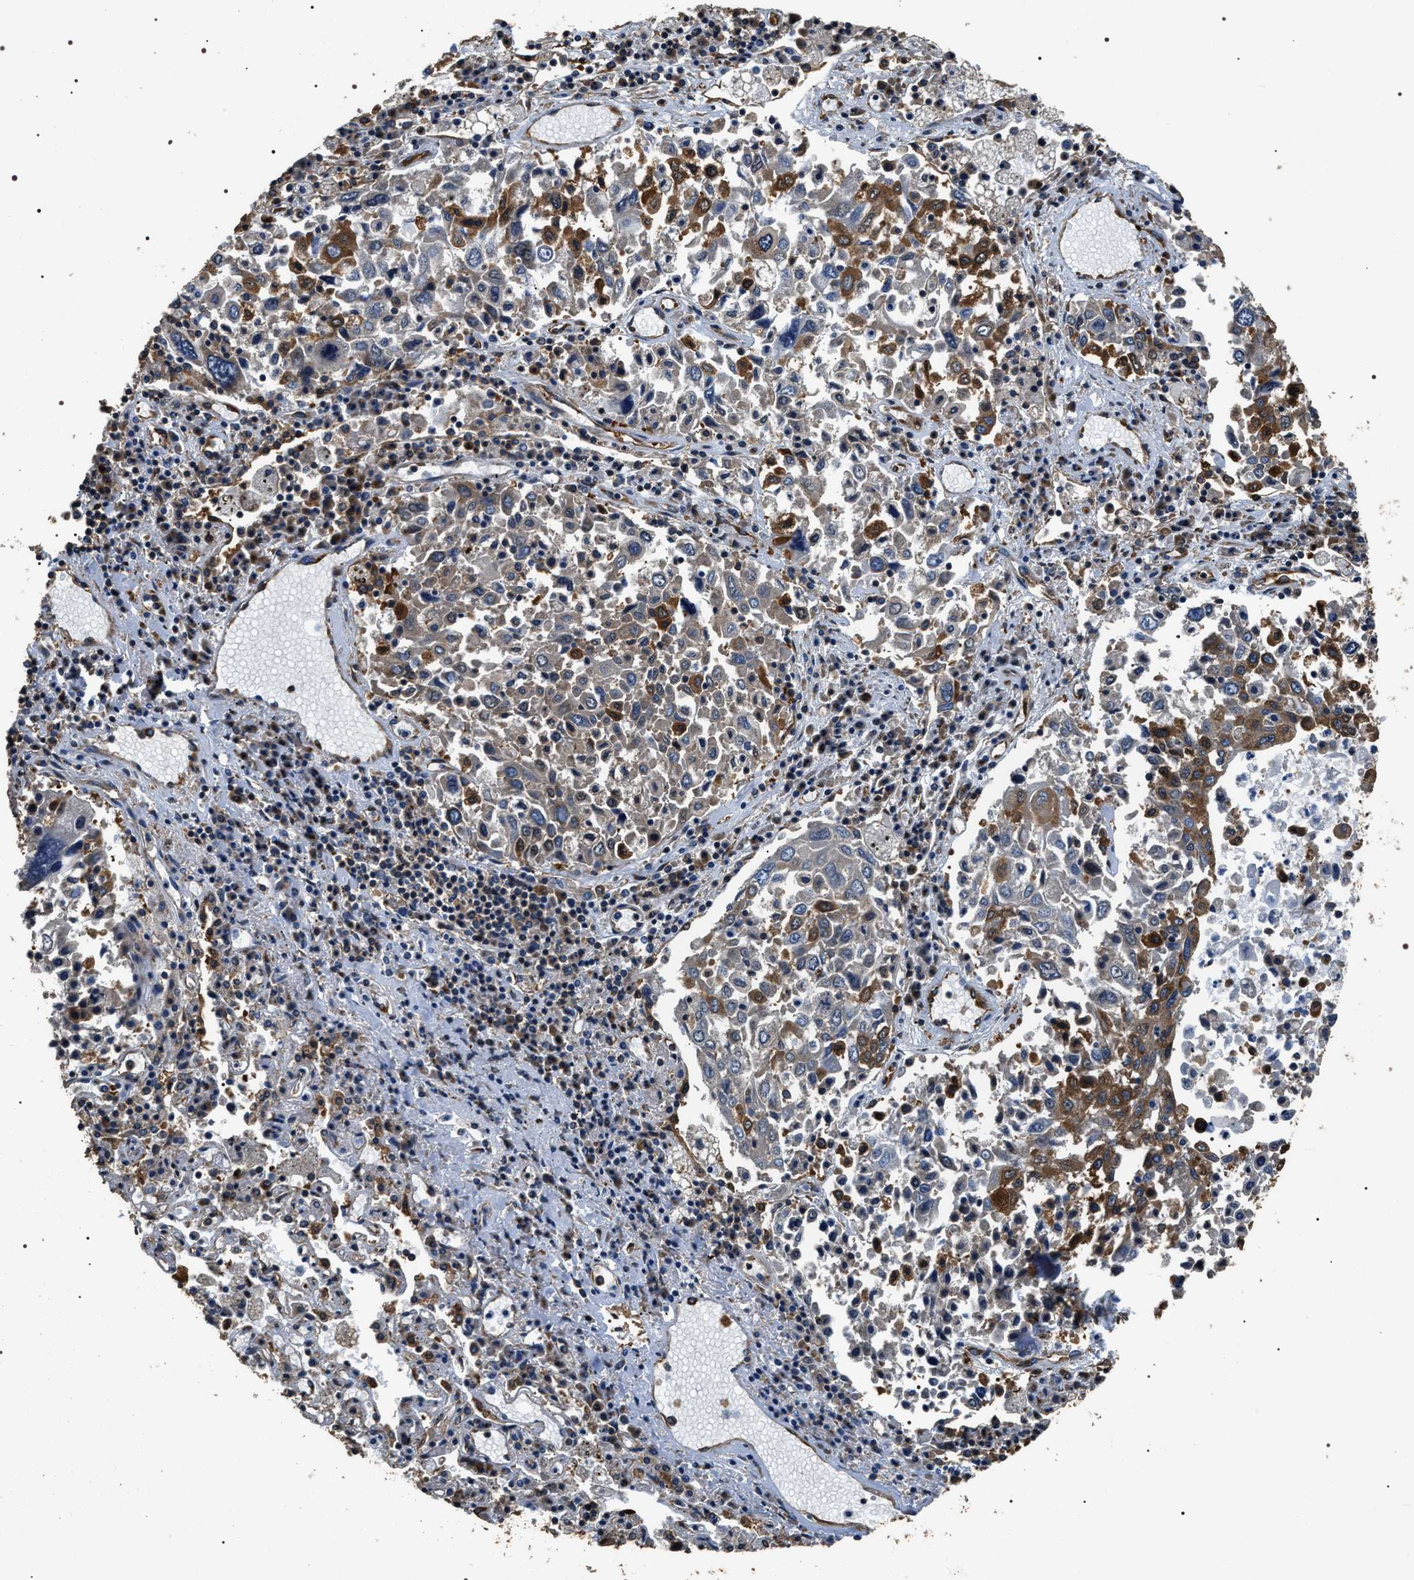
{"staining": {"intensity": "weak", "quantity": "25%-75%", "location": "cytoplasmic/membranous"}, "tissue": "lung cancer", "cell_type": "Tumor cells", "image_type": "cancer", "snomed": [{"axis": "morphology", "description": "Squamous cell carcinoma, NOS"}, {"axis": "topography", "description": "Lung"}], "caption": "Brown immunohistochemical staining in human squamous cell carcinoma (lung) demonstrates weak cytoplasmic/membranous staining in approximately 25%-75% of tumor cells.", "gene": "KTN1", "patient": {"sex": "male", "age": 65}}